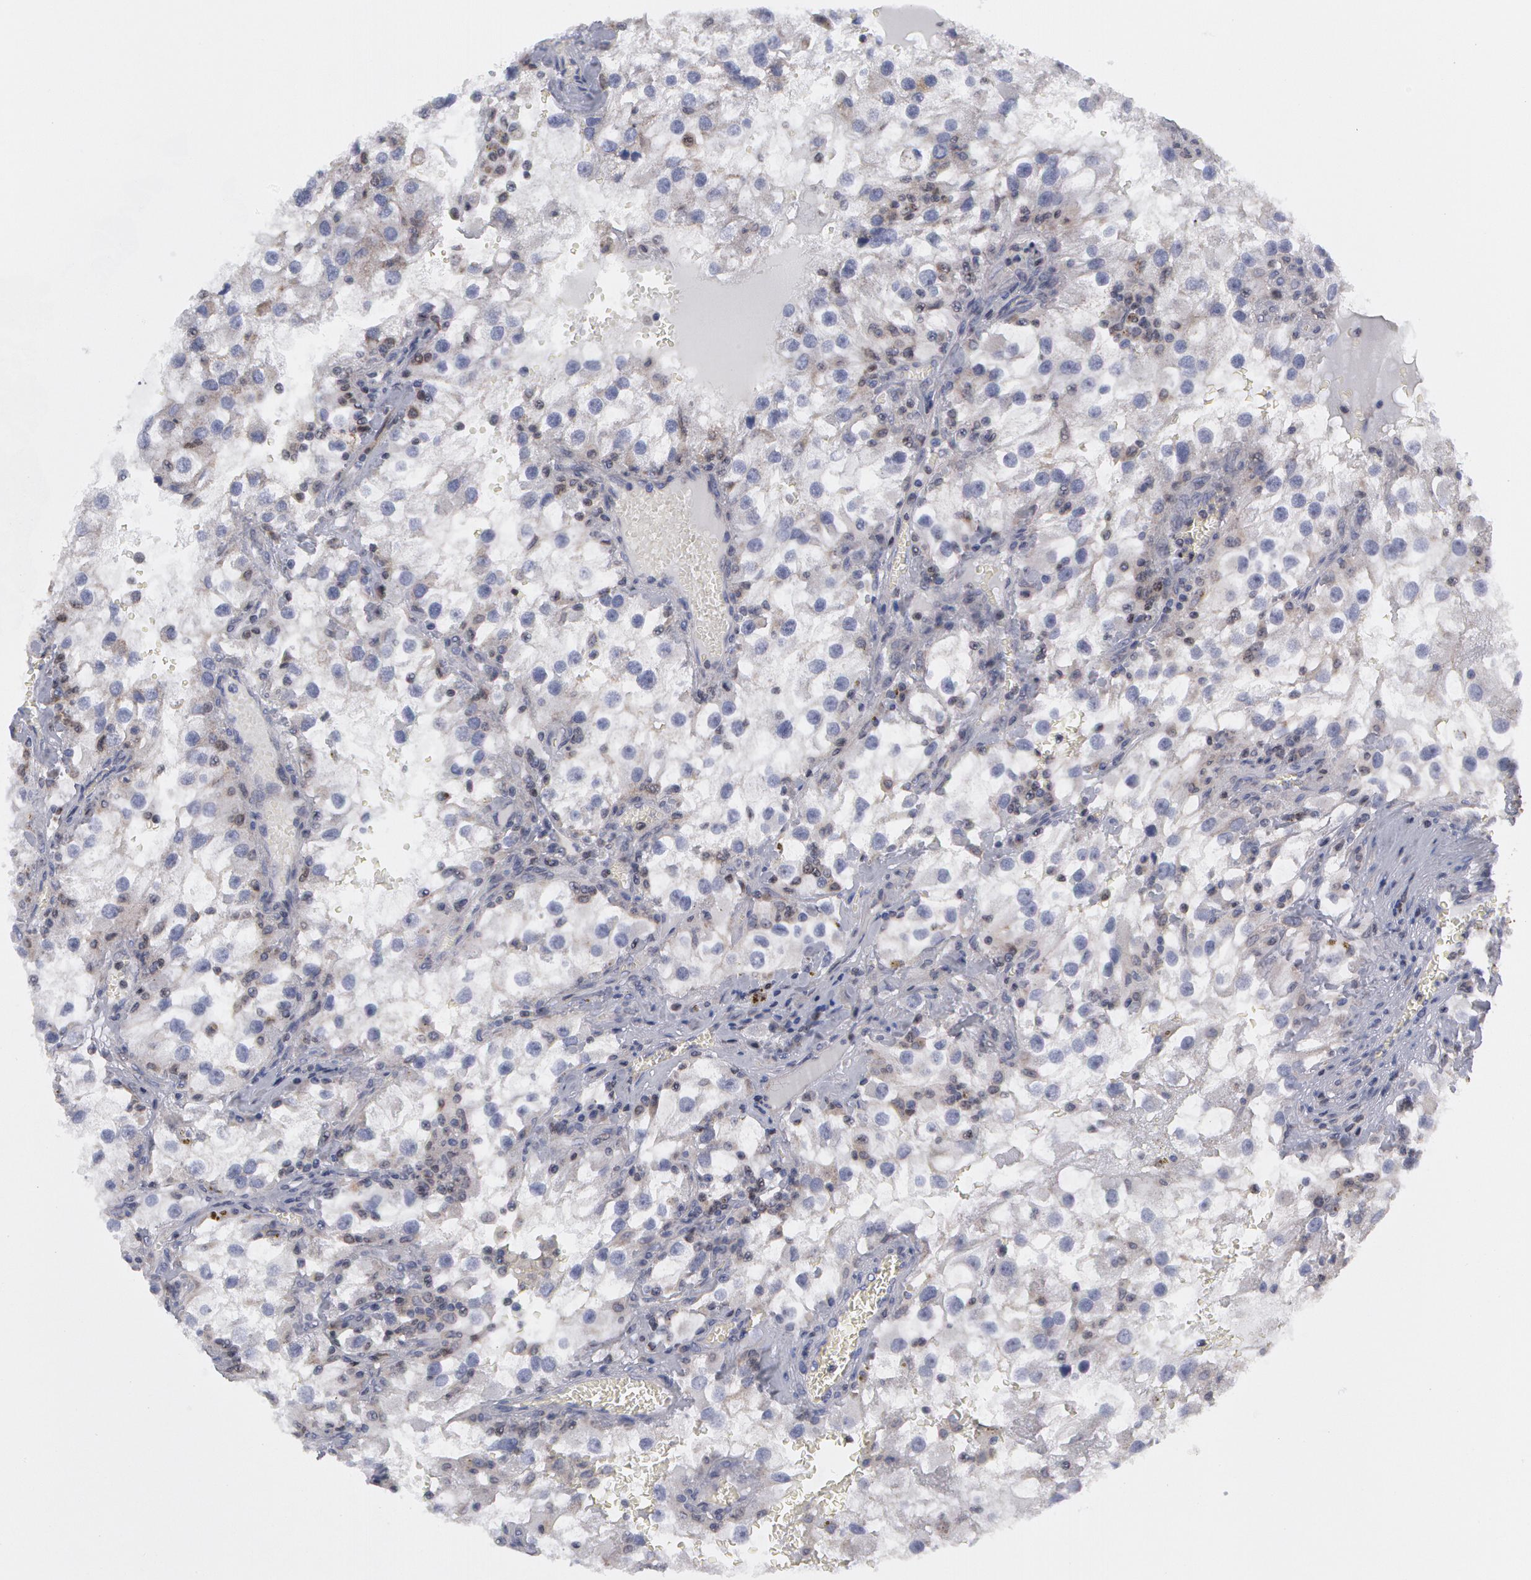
{"staining": {"intensity": "negative", "quantity": "none", "location": "none"}, "tissue": "renal cancer", "cell_type": "Tumor cells", "image_type": "cancer", "snomed": [{"axis": "morphology", "description": "Adenocarcinoma, NOS"}, {"axis": "topography", "description": "Kidney"}], "caption": "Renal adenocarcinoma stained for a protein using IHC demonstrates no positivity tumor cells.", "gene": "ERBB2", "patient": {"sex": "female", "age": 52}}